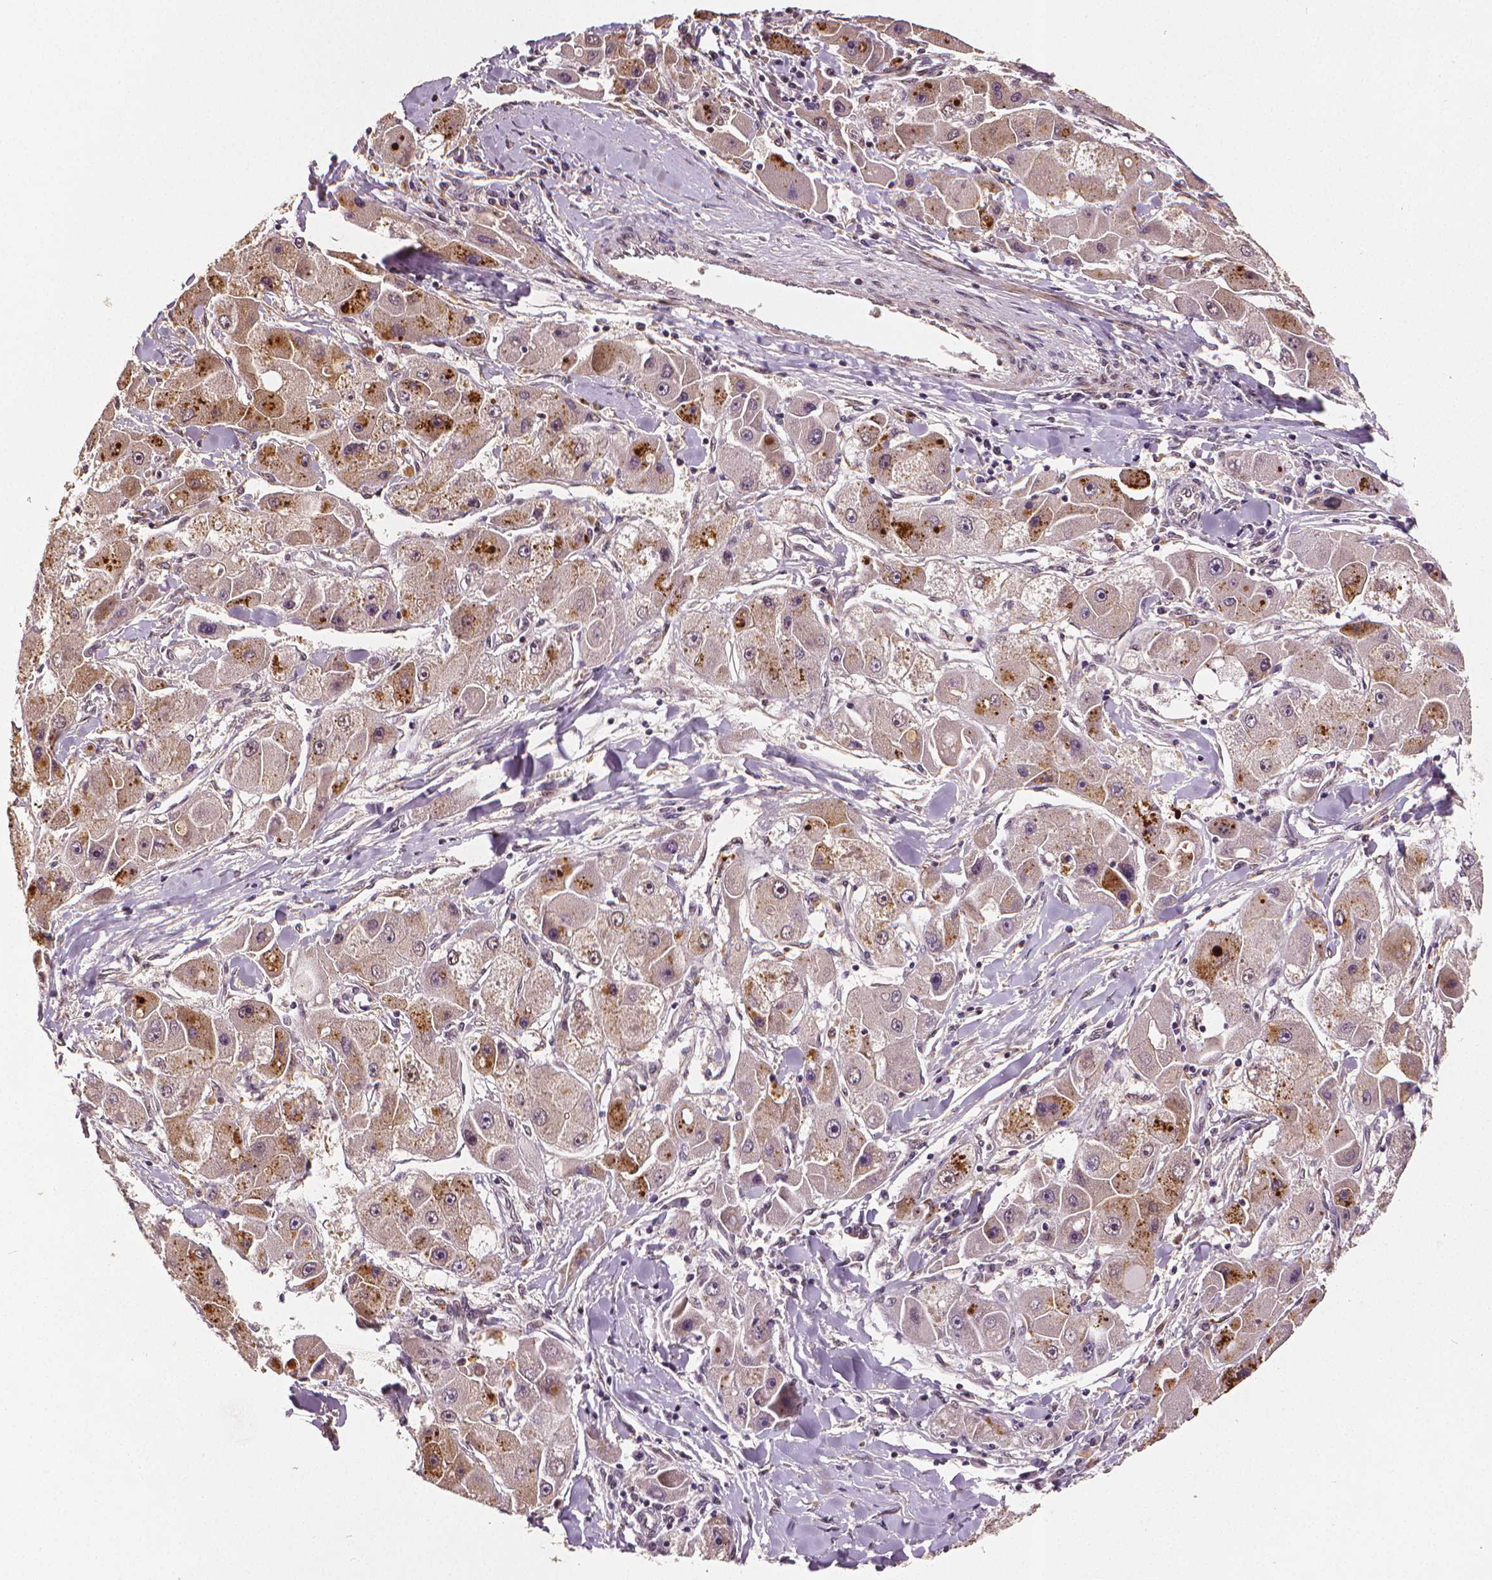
{"staining": {"intensity": "moderate", "quantity": "<25%", "location": "cytoplasmic/membranous"}, "tissue": "liver cancer", "cell_type": "Tumor cells", "image_type": "cancer", "snomed": [{"axis": "morphology", "description": "Carcinoma, Hepatocellular, NOS"}, {"axis": "topography", "description": "Liver"}], "caption": "Immunohistochemistry (IHC) staining of liver cancer, which reveals low levels of moderate cytoplasmic/membranous positivity in approximately <25% of tumor cells indicating moderate cytoplasmic/membranous protein positivity. The staining was performed using DAB (brown) for protein detection and nuclei were counterstained in hematoxylin (blue).", "gene": "STAT3", "patient": {"sex": "male", "age": 24}}